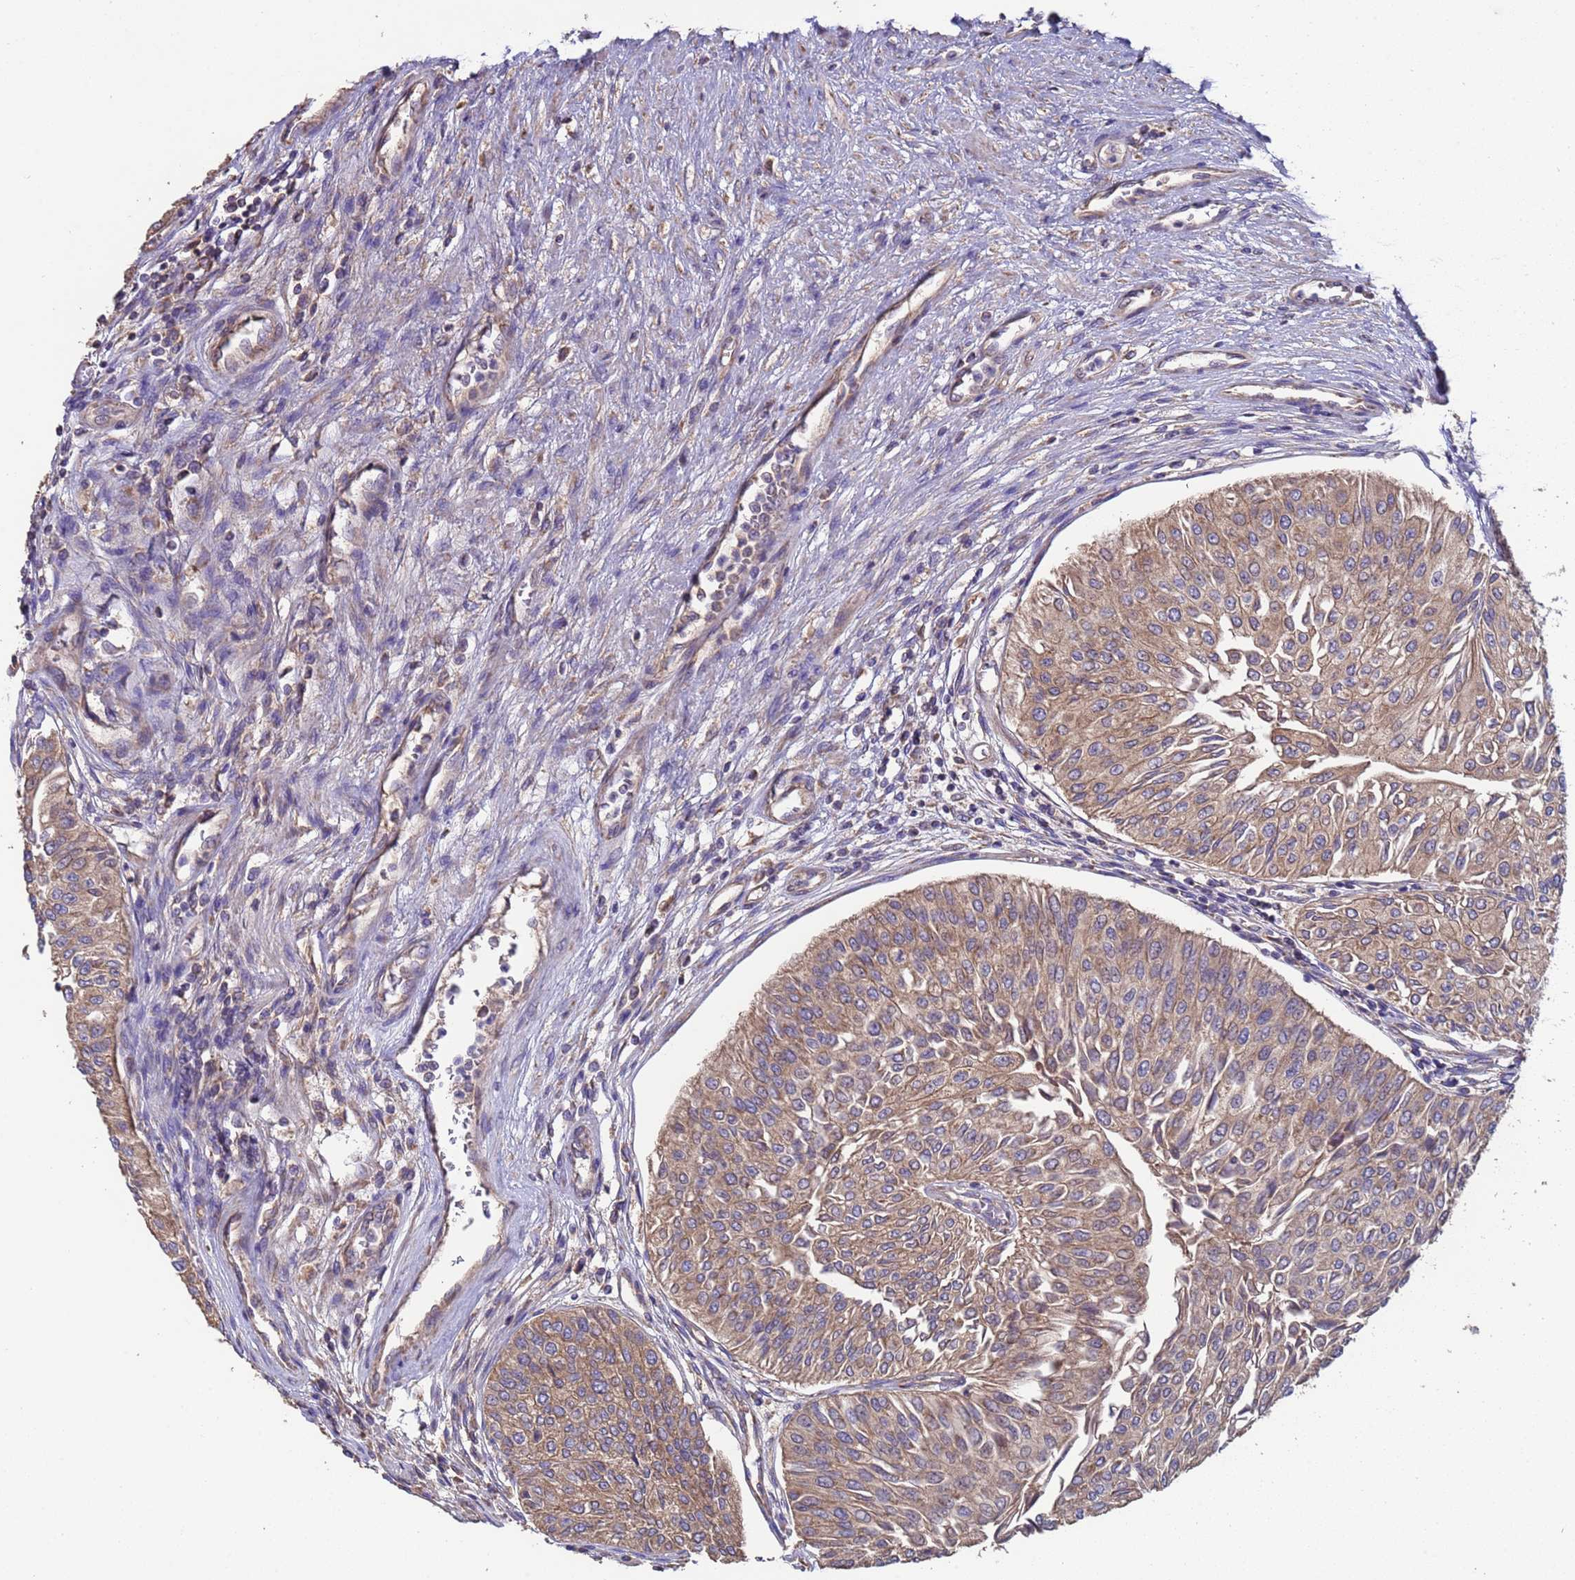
{"staining": {"intensity": "moderate", "quantity": ">75%", "location": "cytoplasmic/membranous"}, "tissue": "urothelial cancer", "cell_type": "Tumor cells", "image_type": "cancer", "snomed": [{"axis": "morphology", "description": "Urothelial carcinoma, Low grade"}, {"axis": "topography", "description": "Urinary bladder"}], "caption": "Immunohistochemistry (IHC) micrograph of neoplastic tissue: human low-grade urothelial carcinoma stained using immunohistochemistry (IHC) shows medium levels of moderate protein expression localized specifically in the cytoplasmic/membranous of tumor cells, appearing as a cytoplasmic/membranous brown color.", "gene": "EEF1AKMT1", "patient": {"sex": "male", "age": 67}}